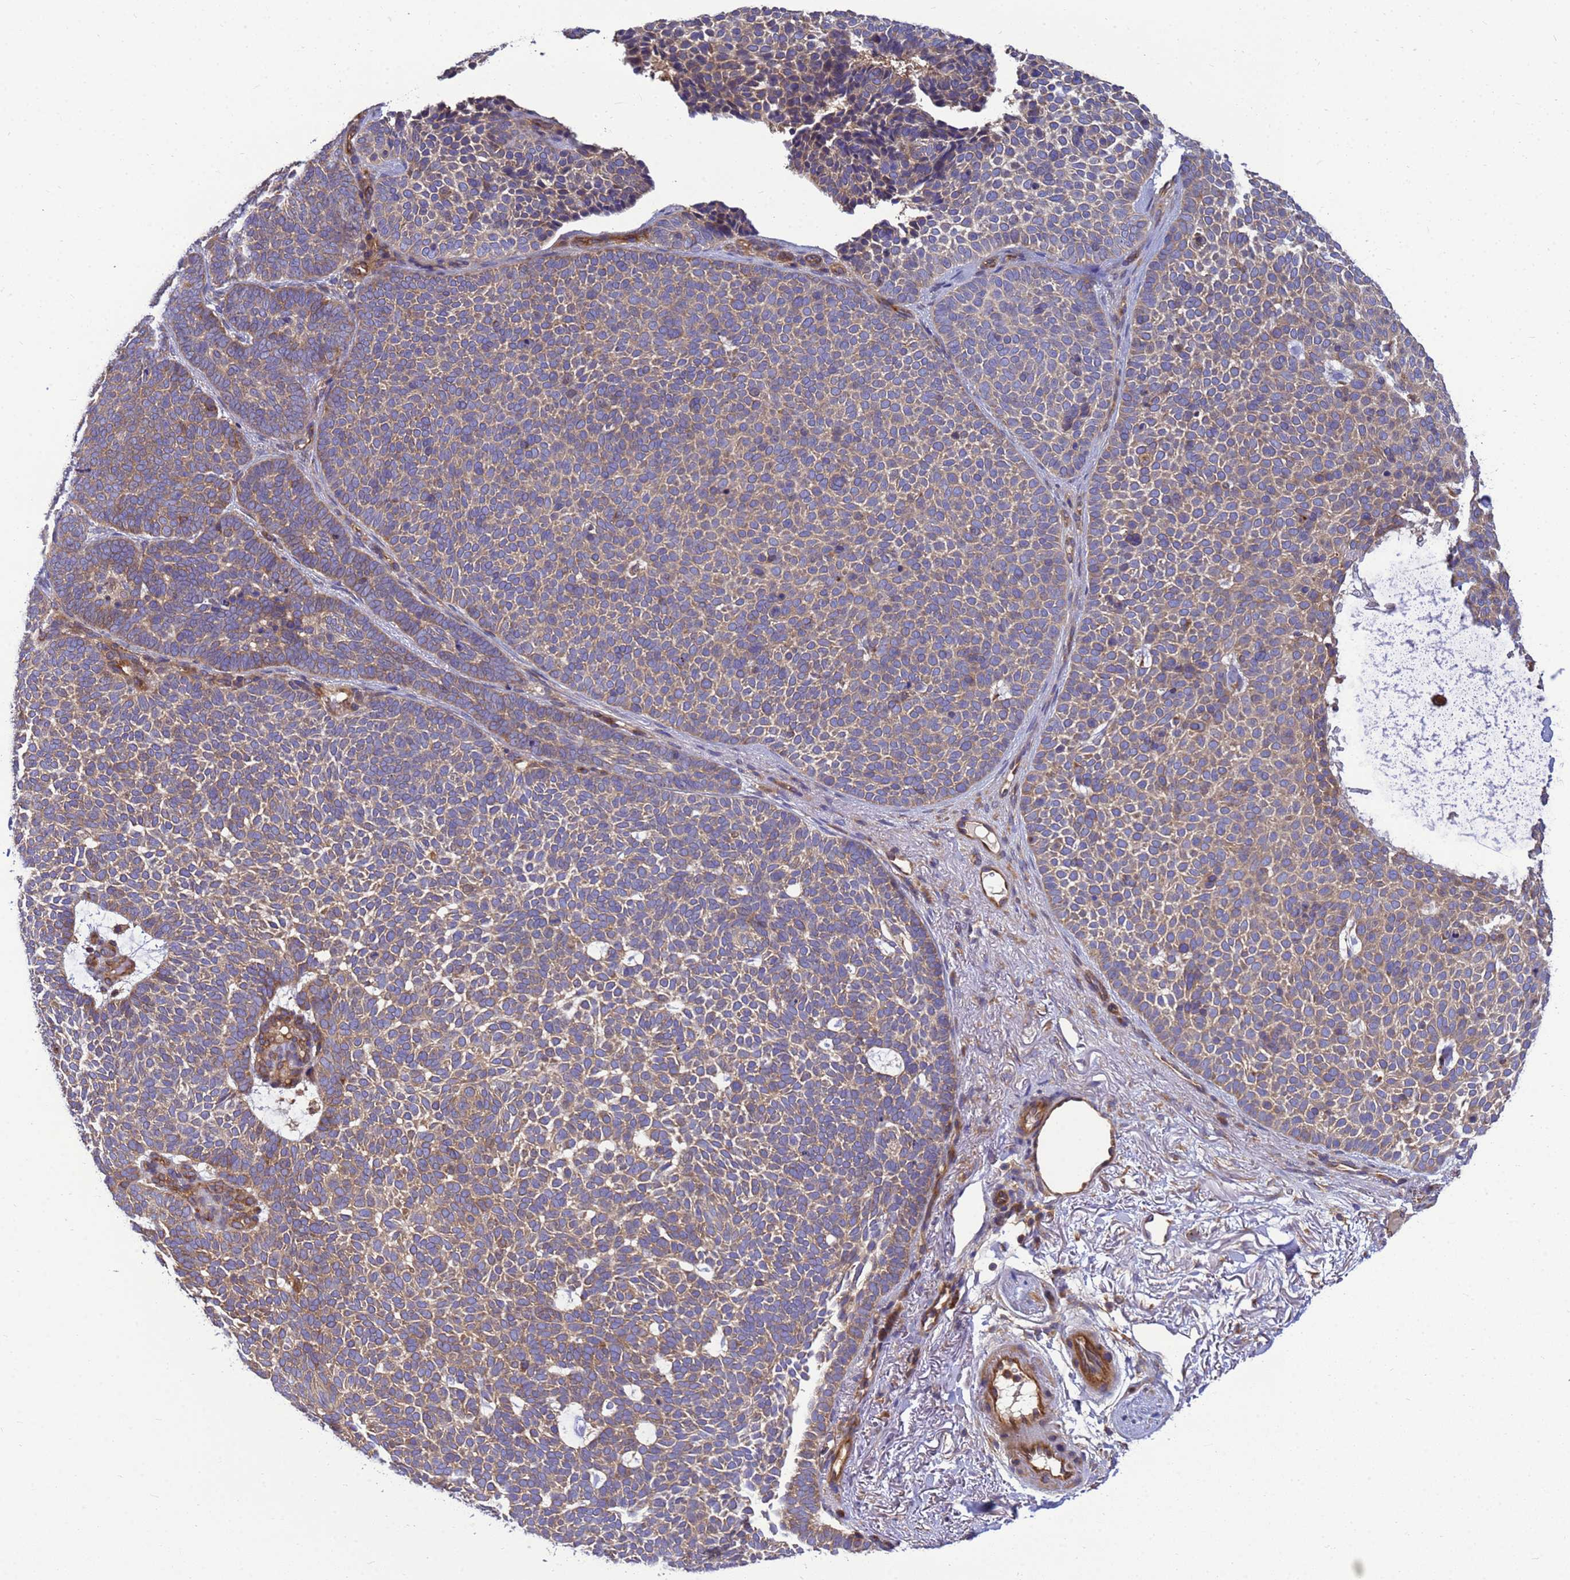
{"staining": {"intensity": "moderate", "quantity": ">75%", "location": "cytoplasmic/membranous"}, "tissue": "skin cancer", "cell_type": "Tumor cells", "image_type": "cancer", "snomed": [{"axis": "morphology", "description": "Basal cell carcinoma"}, {"axis": "topography", "description": "Skin"}], "caption": "Immunohistochemistry (DAB (3,3'-diaminobenzidine)) staining of human skin basal cell carcinoma reveals moderate cytoplasmic/membranous protein staining in about >75% of tumor cells.", "gene": "BECN1", "patient": {"sex": "female", "age": 77}}